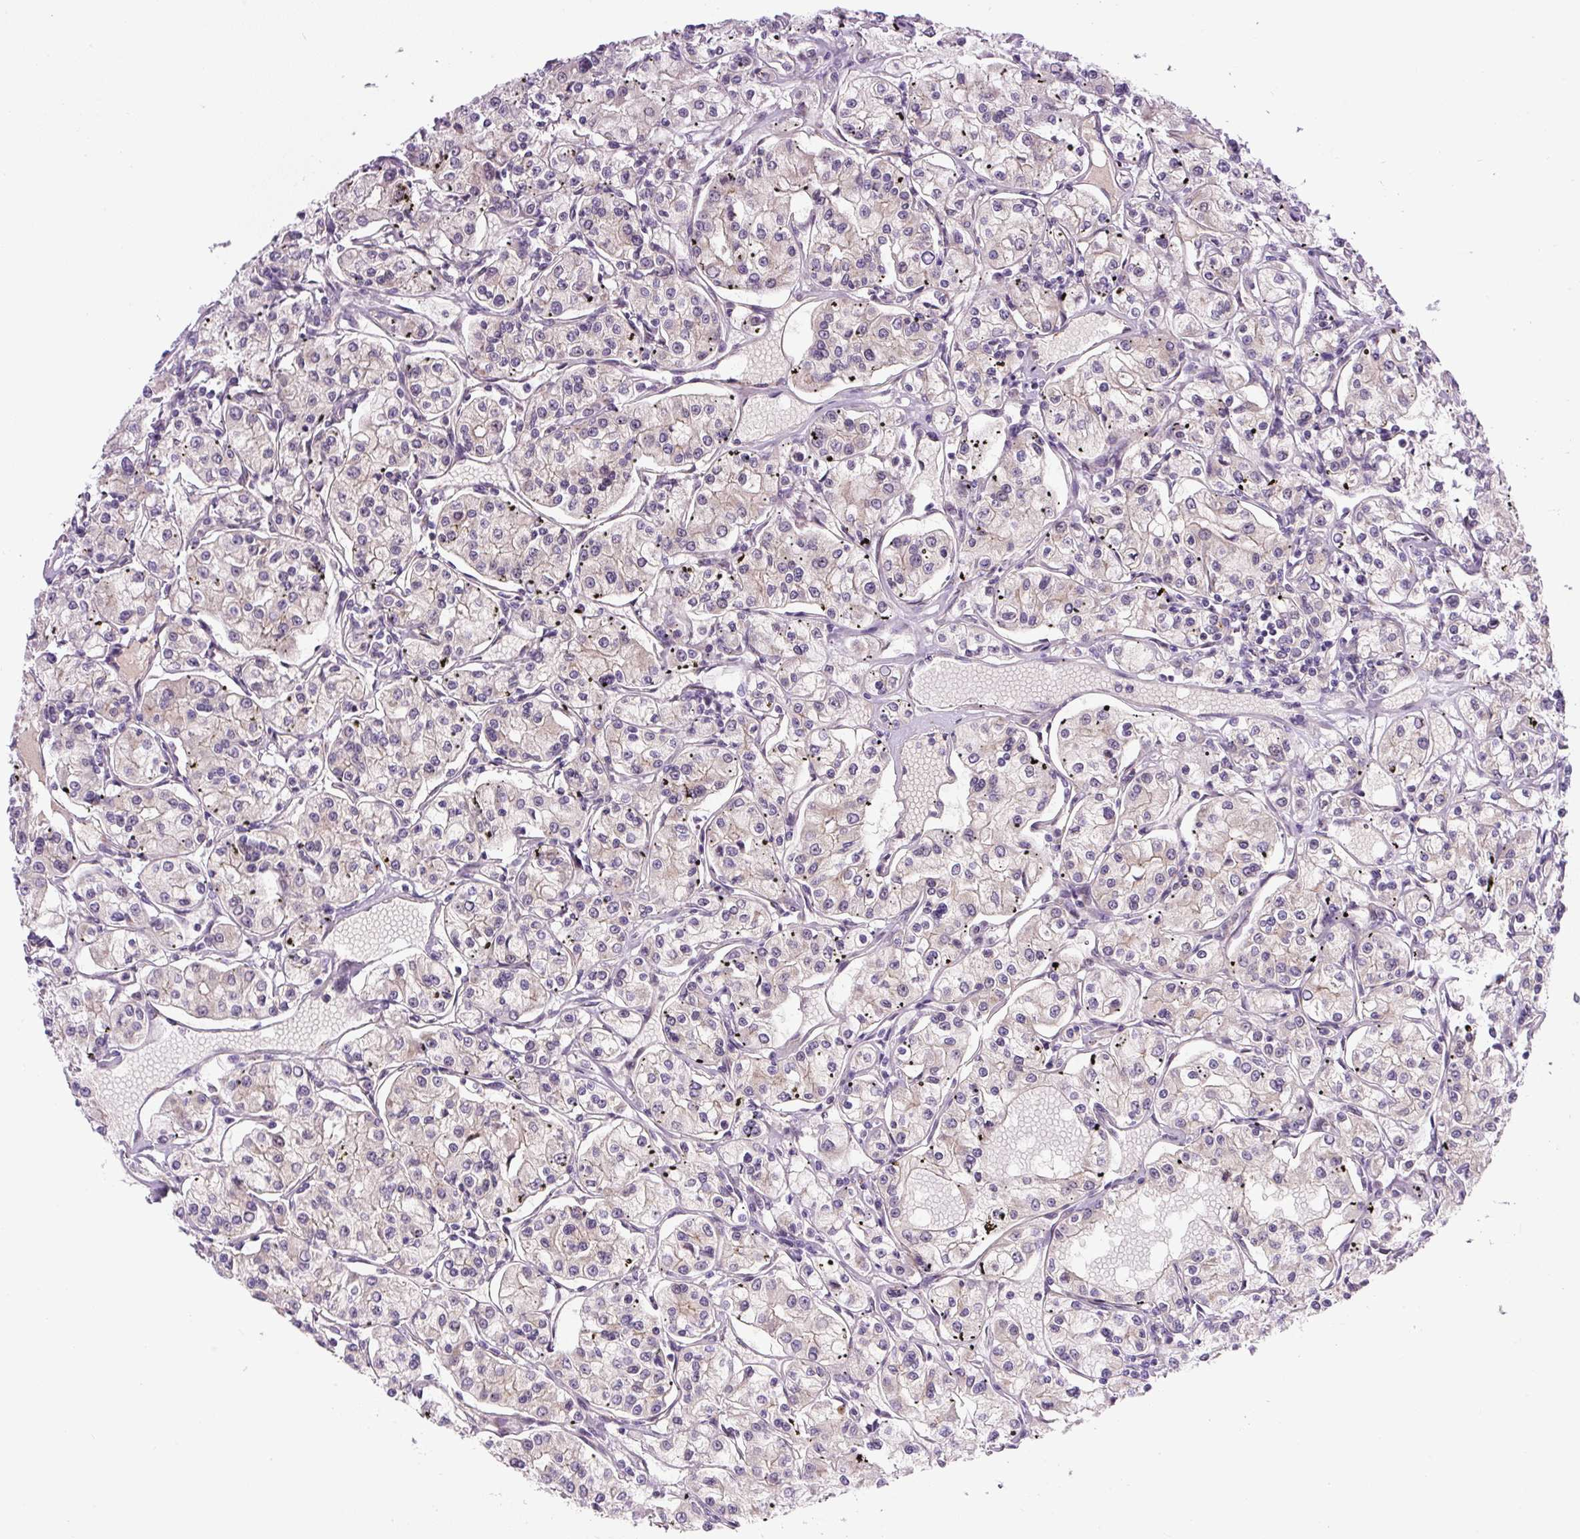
{"staining": {"intensity": "negative", "quantity": "none", "location": "none"}, "tissue": "renal cancer", "cell_type": "Tumor cells", "image_type": "cancer", "snomed": [{"axis": "morphology", "description": "Adenocarcinoma, NOS"}, {"axis": "topography", "description": "Kidney"}], "caption": "The micrograph demonstrates no significant positivity in tumor cells of renal adenocarcinoma.", "gene": "PCM1", "patient": {"sex": "female", "age": 59}}